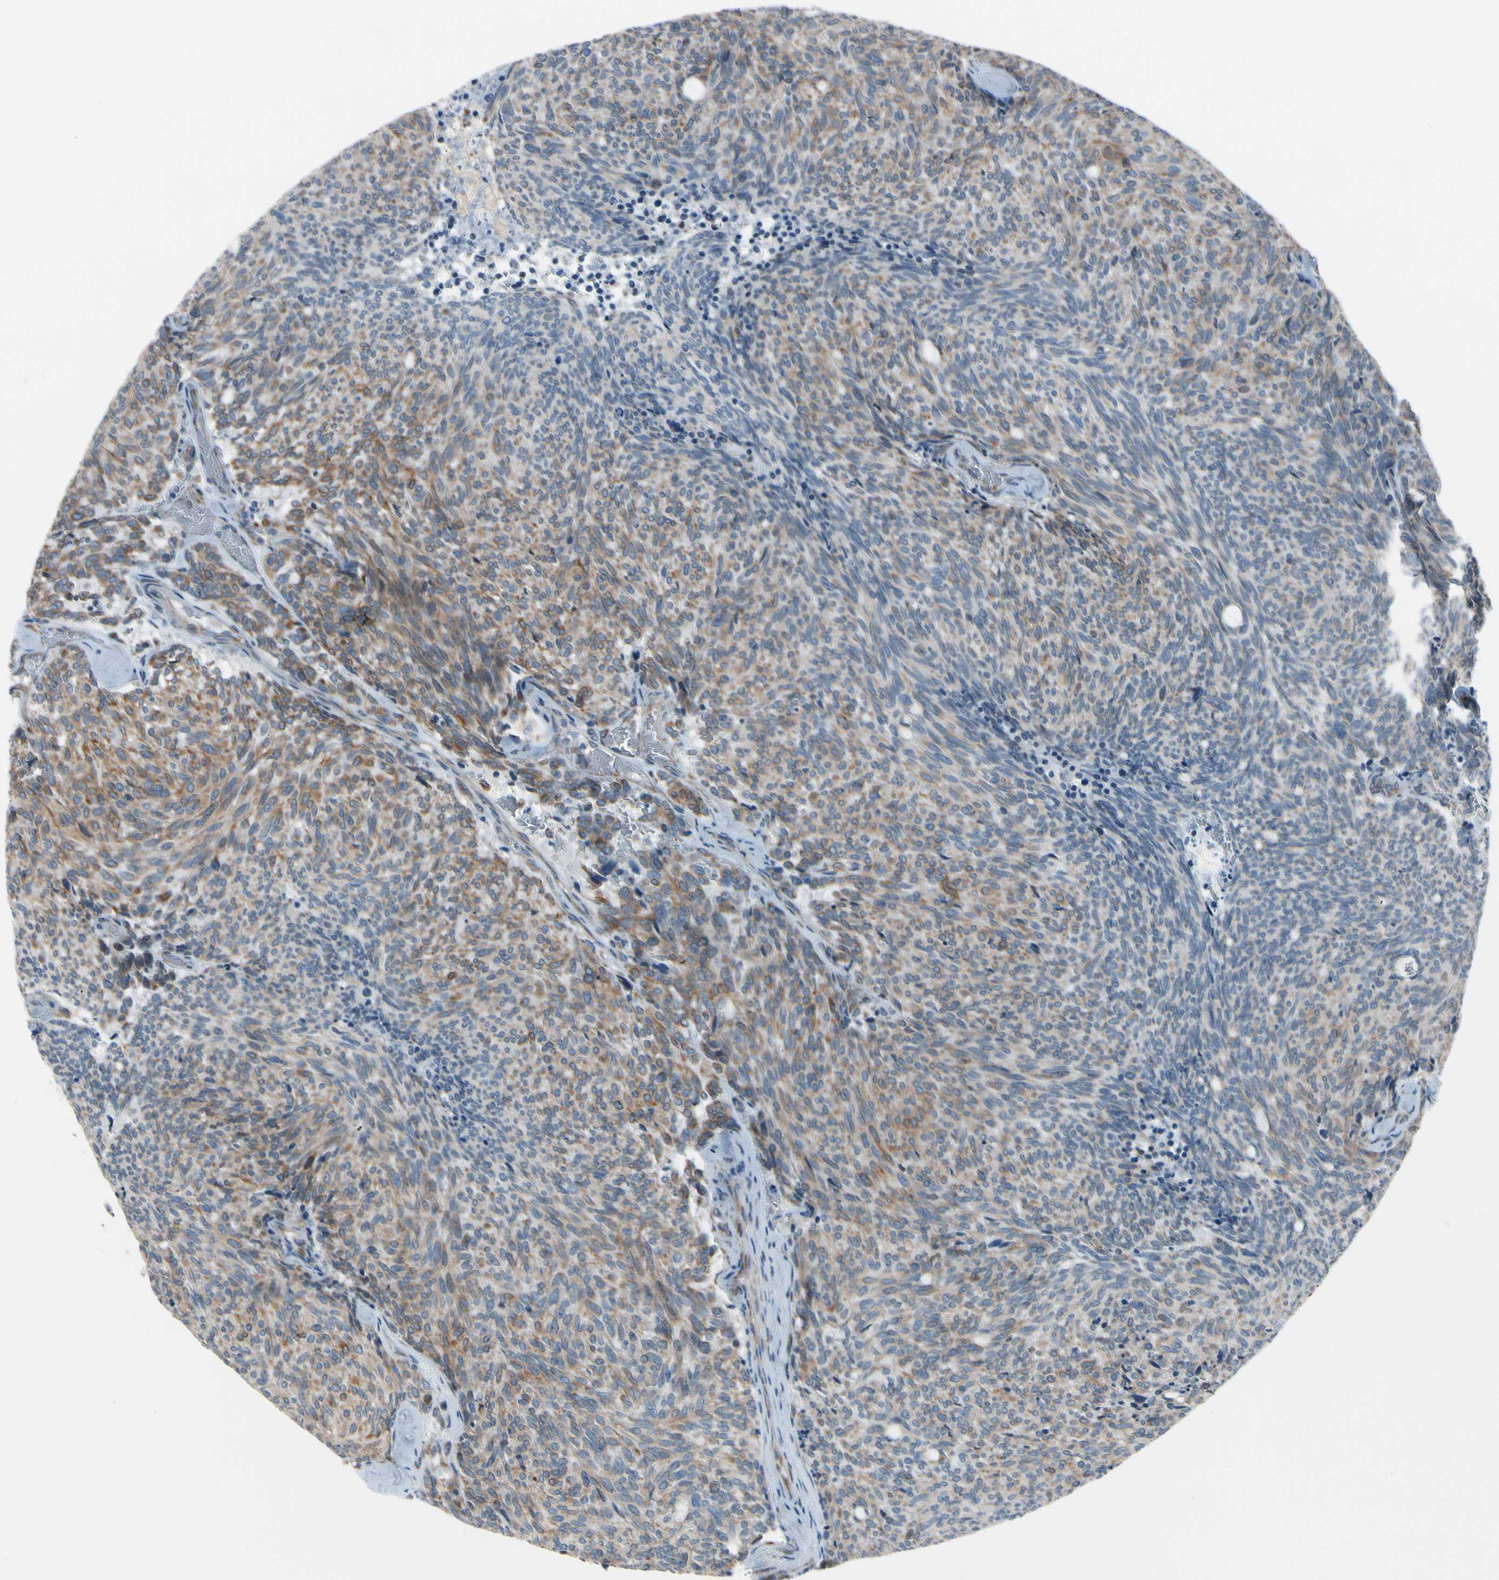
{"staining": {"intensity": "moderate", "quantity": ">75%", "location": "cytoplasmic/membranous"}, "tissue": "carcinoid", "cell_type": "Tumor cells", "image_type": "cancer", "snomed": [{"axis": "morphology", "description": "Carcinoid, malignant, NOS"}, {"axis": "topography", "description": "Pancreas"}], "caption": "IHC photomicrograph of neoplastic tissue: human carcinoid (malignant) stained using IHC demonstrates medium levels of moderate protein expression localized specifically in the cytoplasmic/membranous of tumor cells, appearing as a cytoplasmic/membranous brown color.", "gene": "CLCC1", "patient": {"sex": "female", "age": 54}}